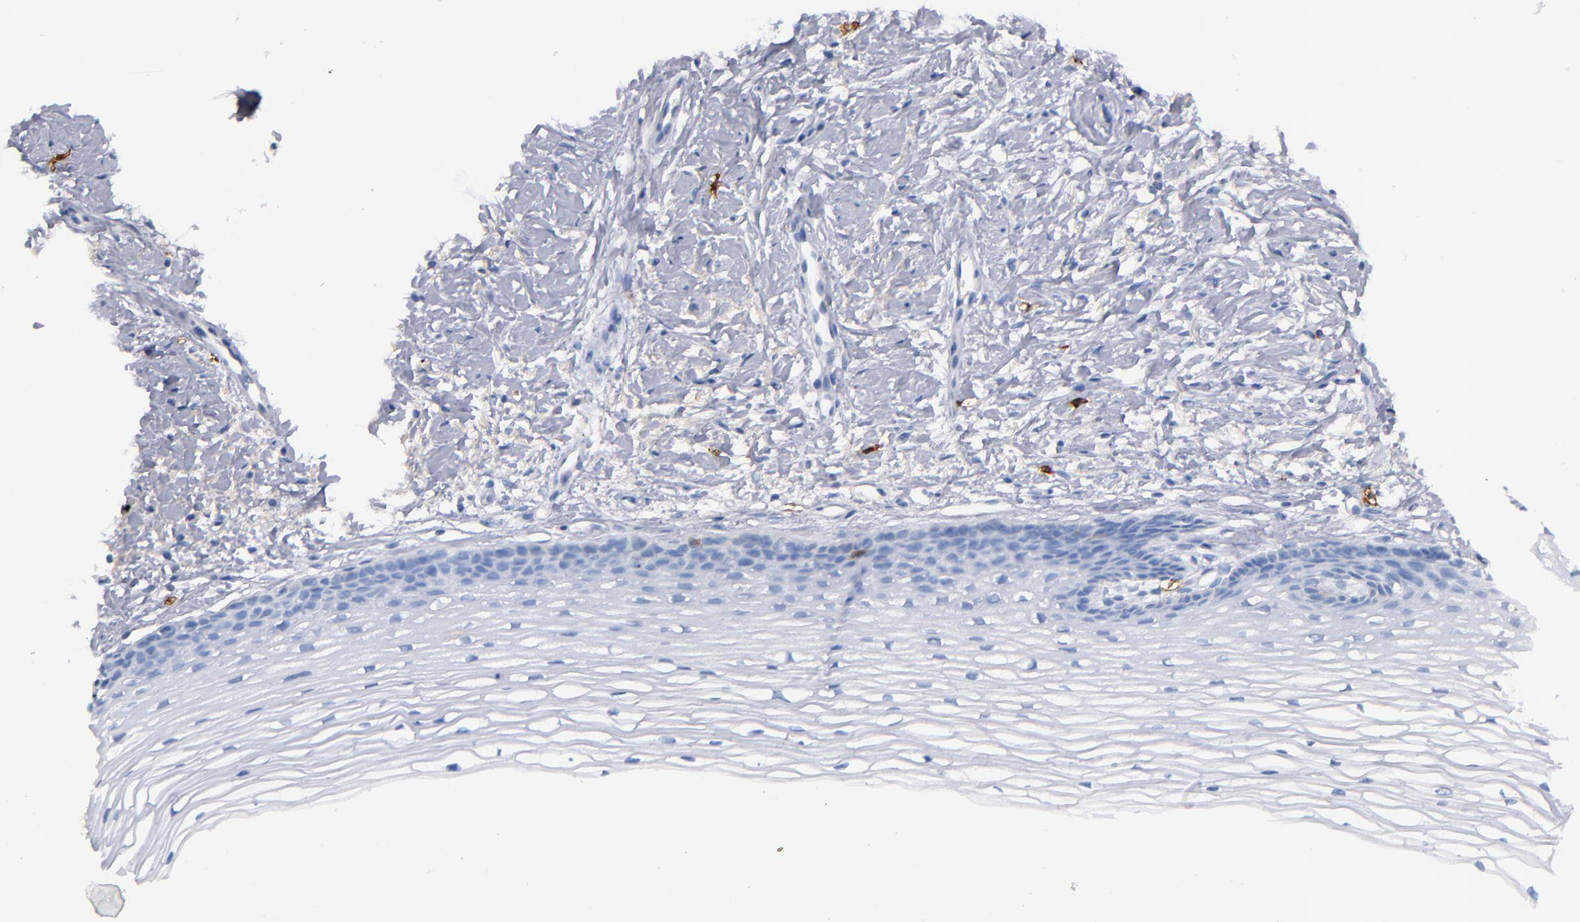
{"staining": {"intensity": "negative", "quantity": "none", "location": "none"}, "tissue": "cervix", "cell_type": "Glandular cells", "image_type": "normal", "snomed": [{"axis": "morphology", "description": "Normal tissue, NOS"}, {"axis": "topography", "description": "Cervix"}], "caption": "Immunohistochemistry histopathology image of unremarkable human cervix stained for a protein (brown), which displays no positivity in glandular cells. (Immunohistochemistry, brightfield microscopy, high magnification).", "gene": "KIT", "patient": {"sex": "female", "age": 77}}